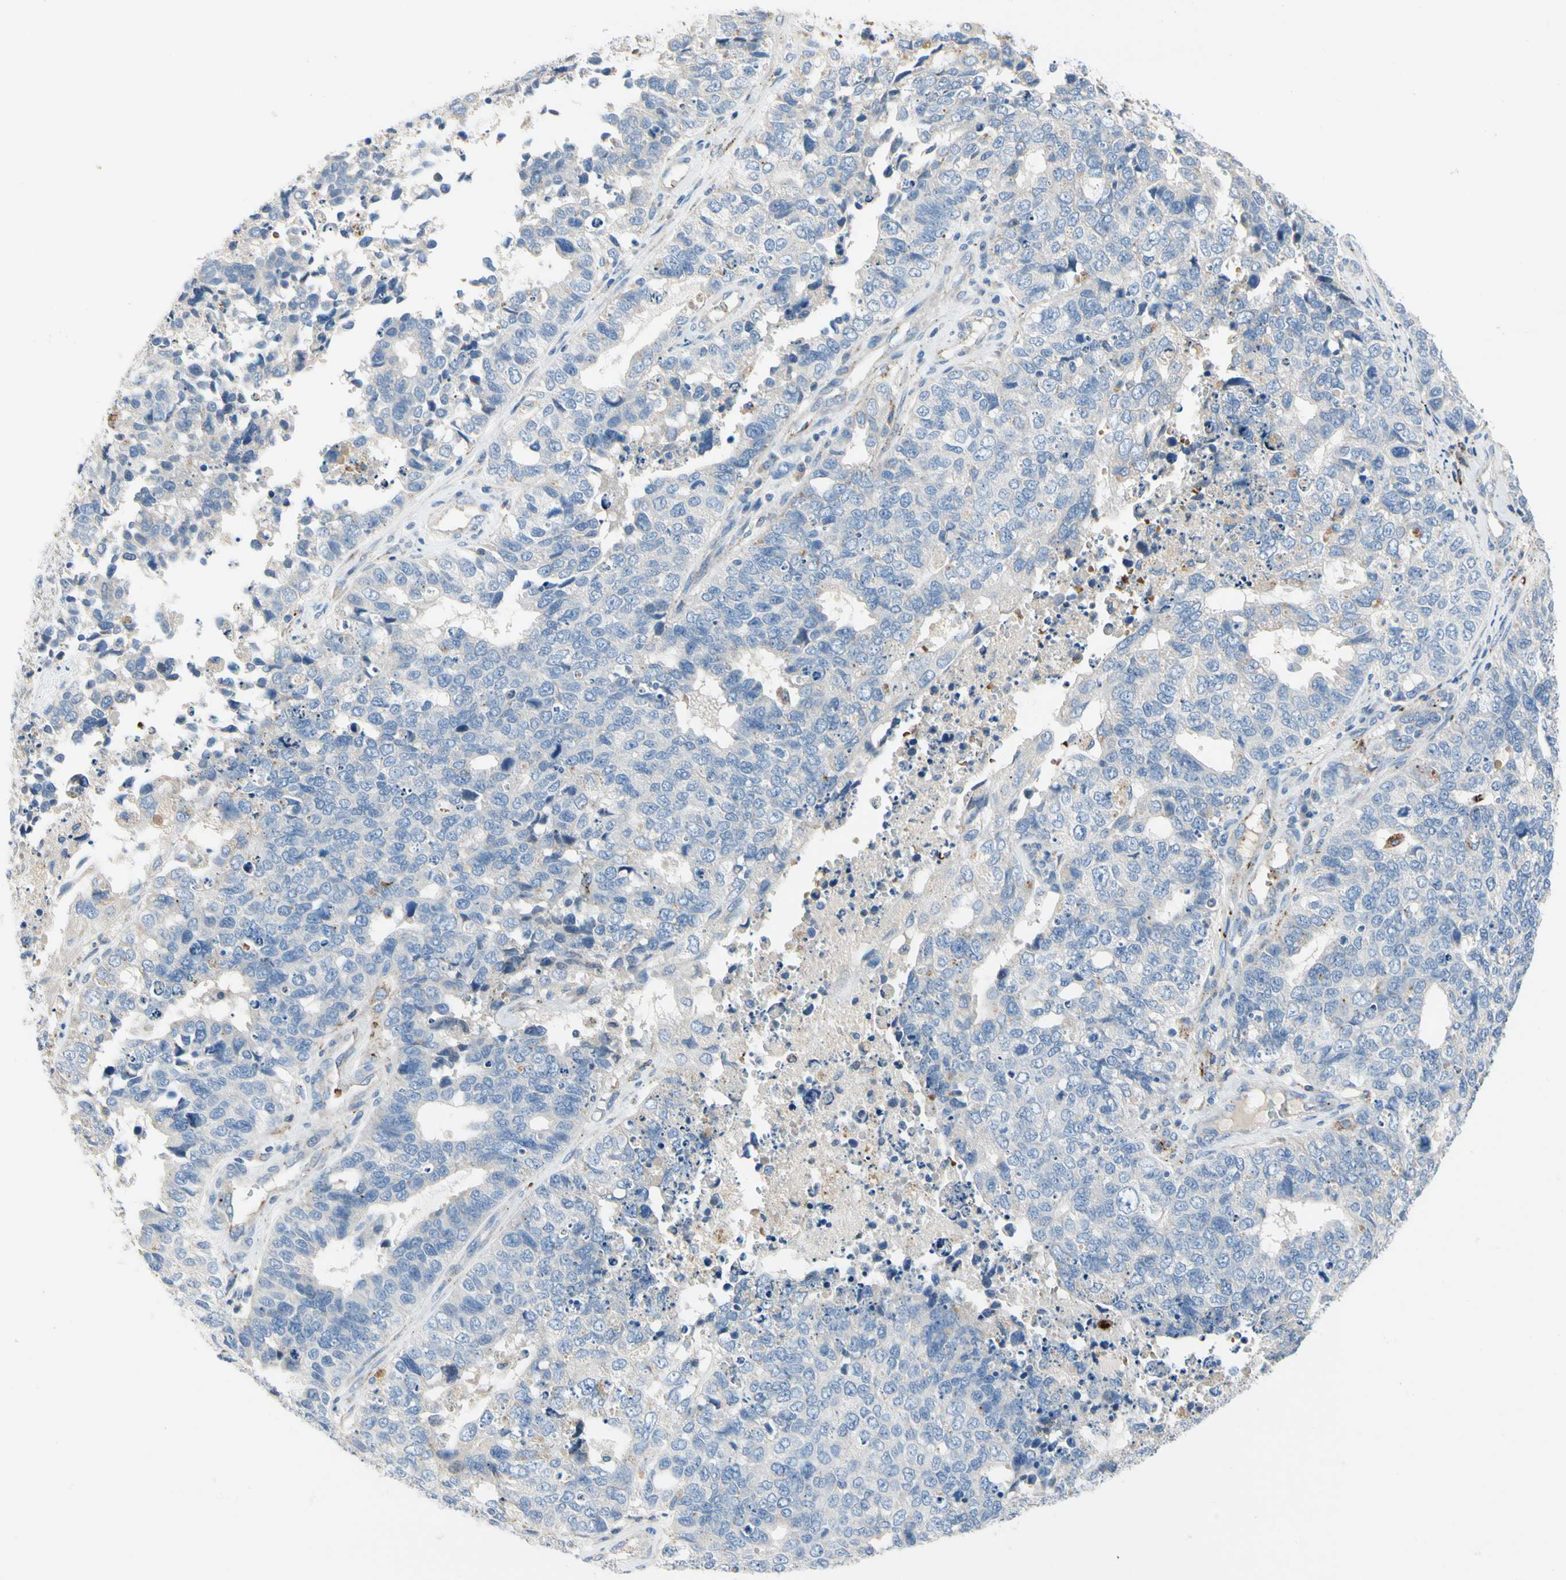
{"staining": {"intensity": "negative", "quantity": "none", "location": "none"}, "tissue": "cervical cancer", "cell_type": "Tumor cells", "image_type": "cancer", "snomed": [{"axis": "morphology", "description": "Squamous cell carcinoma, NOS"}, {"axis": "topography", "description": "Cervix"}], "caption": "High magnification brightfield microscopy of squamous cell carcinoma (cervical) stained with DAB (brown) and counterstained with hematoxylin (blue): tumor cells show no significant staining.", "gene": "RETSAT", "patient": {"sex": "female", "age": 63}}